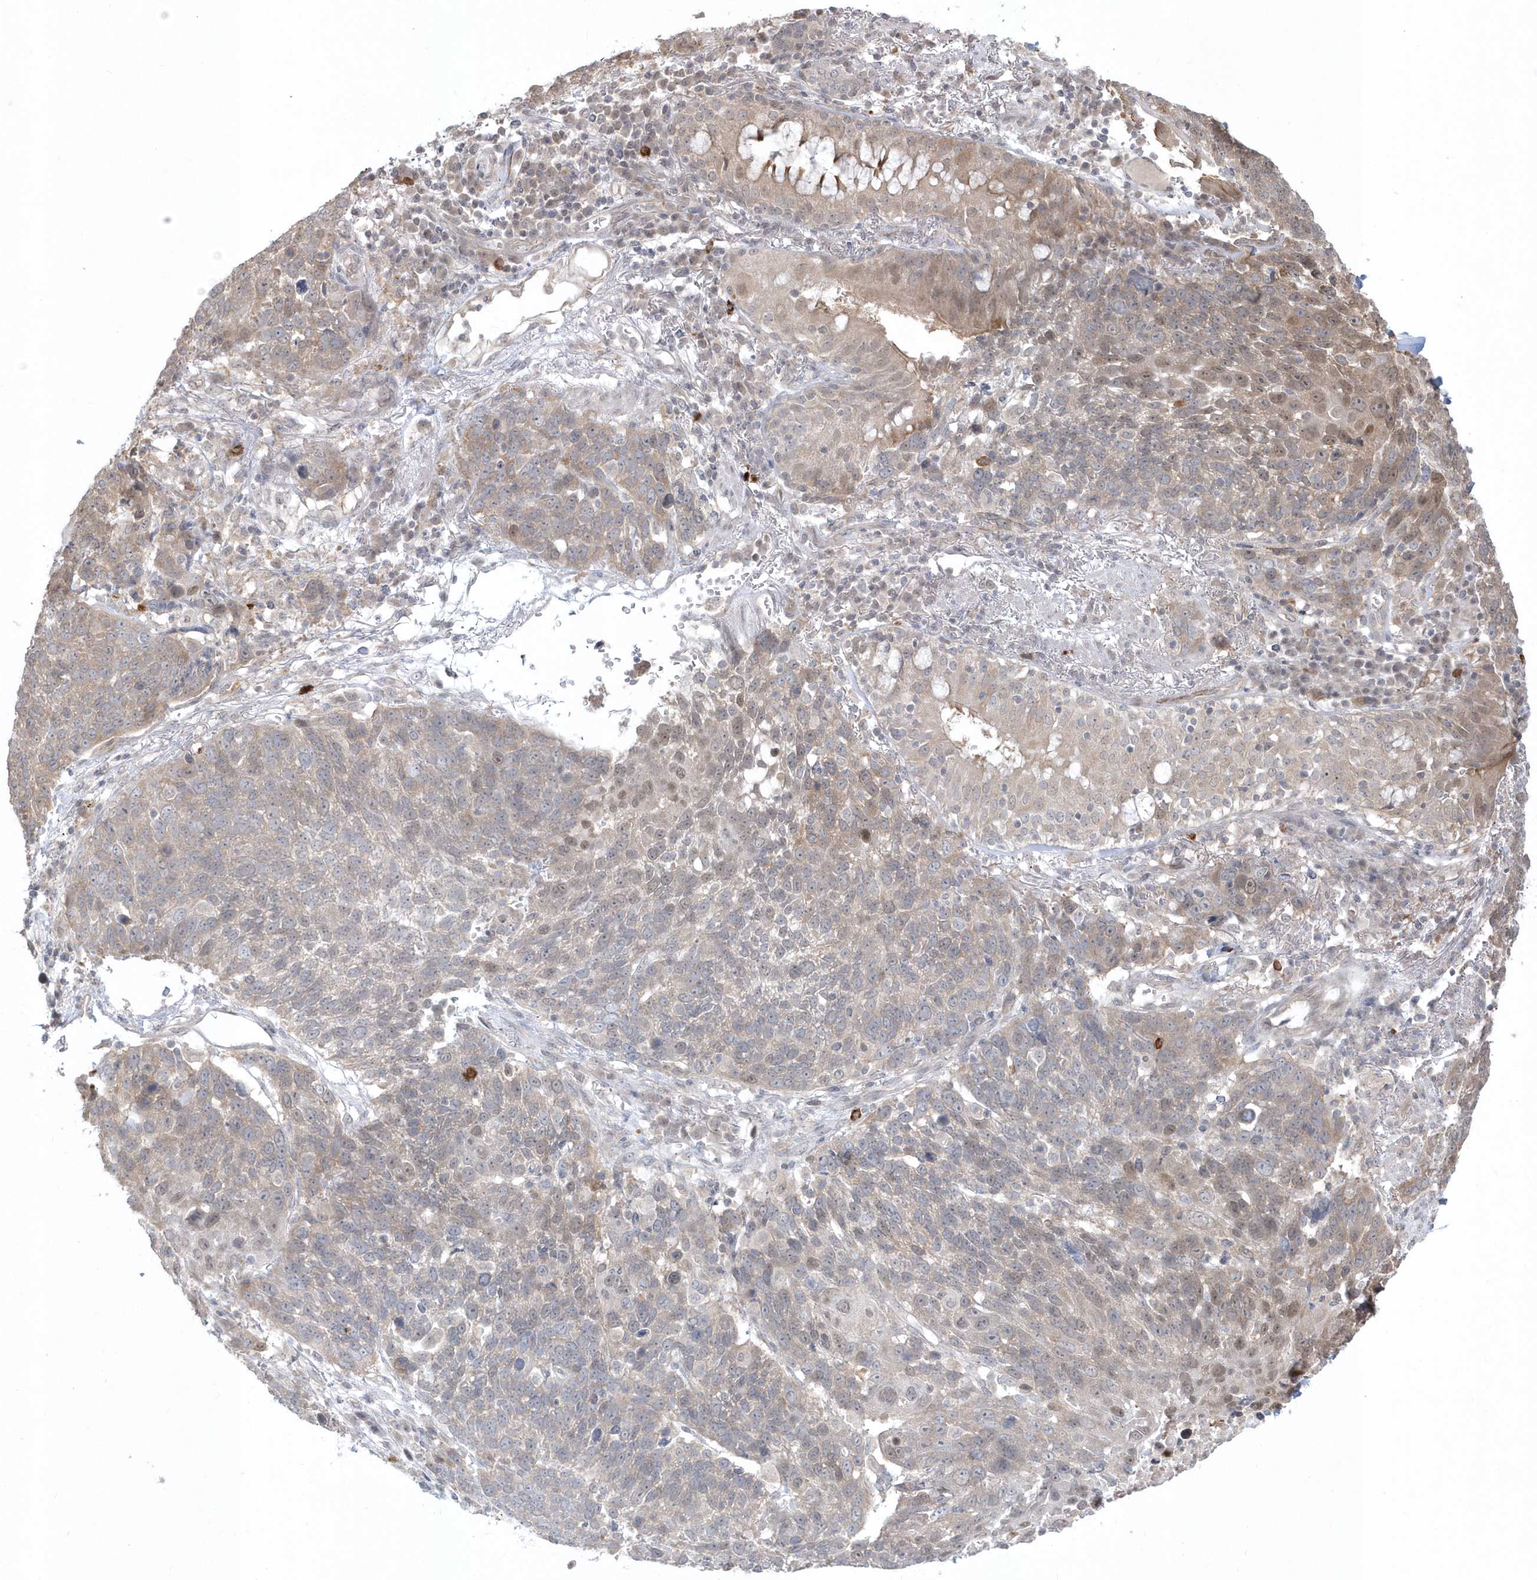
{"staining": {"intensity": "moderate", "quantity": "<25%", "location": "cytoplasmic/membranous,nuclear"}, "tissue": "lung cancer", "cell_type": "Tumor cells", "image_type": "cancer", "snomed": [{"axis": "morphology", "description": "Squamous cell carcinoma, NOS"}, {"axis": "topography", "description": "Lung"}], "caption": "Immunohistochemical staining of human lung cancer exhibits low levels of moderate cytoplasmic/membranous and nuclear protein staining in about <25% of tumor cells. Using DAB (3,3'-diaminobenzidine) (brown) and hematoxylin (blue) stains, captured at high magnification using brightfield microscopy.", "gene": "DHX57", "patient": {"sex": "male", "age": 66}}